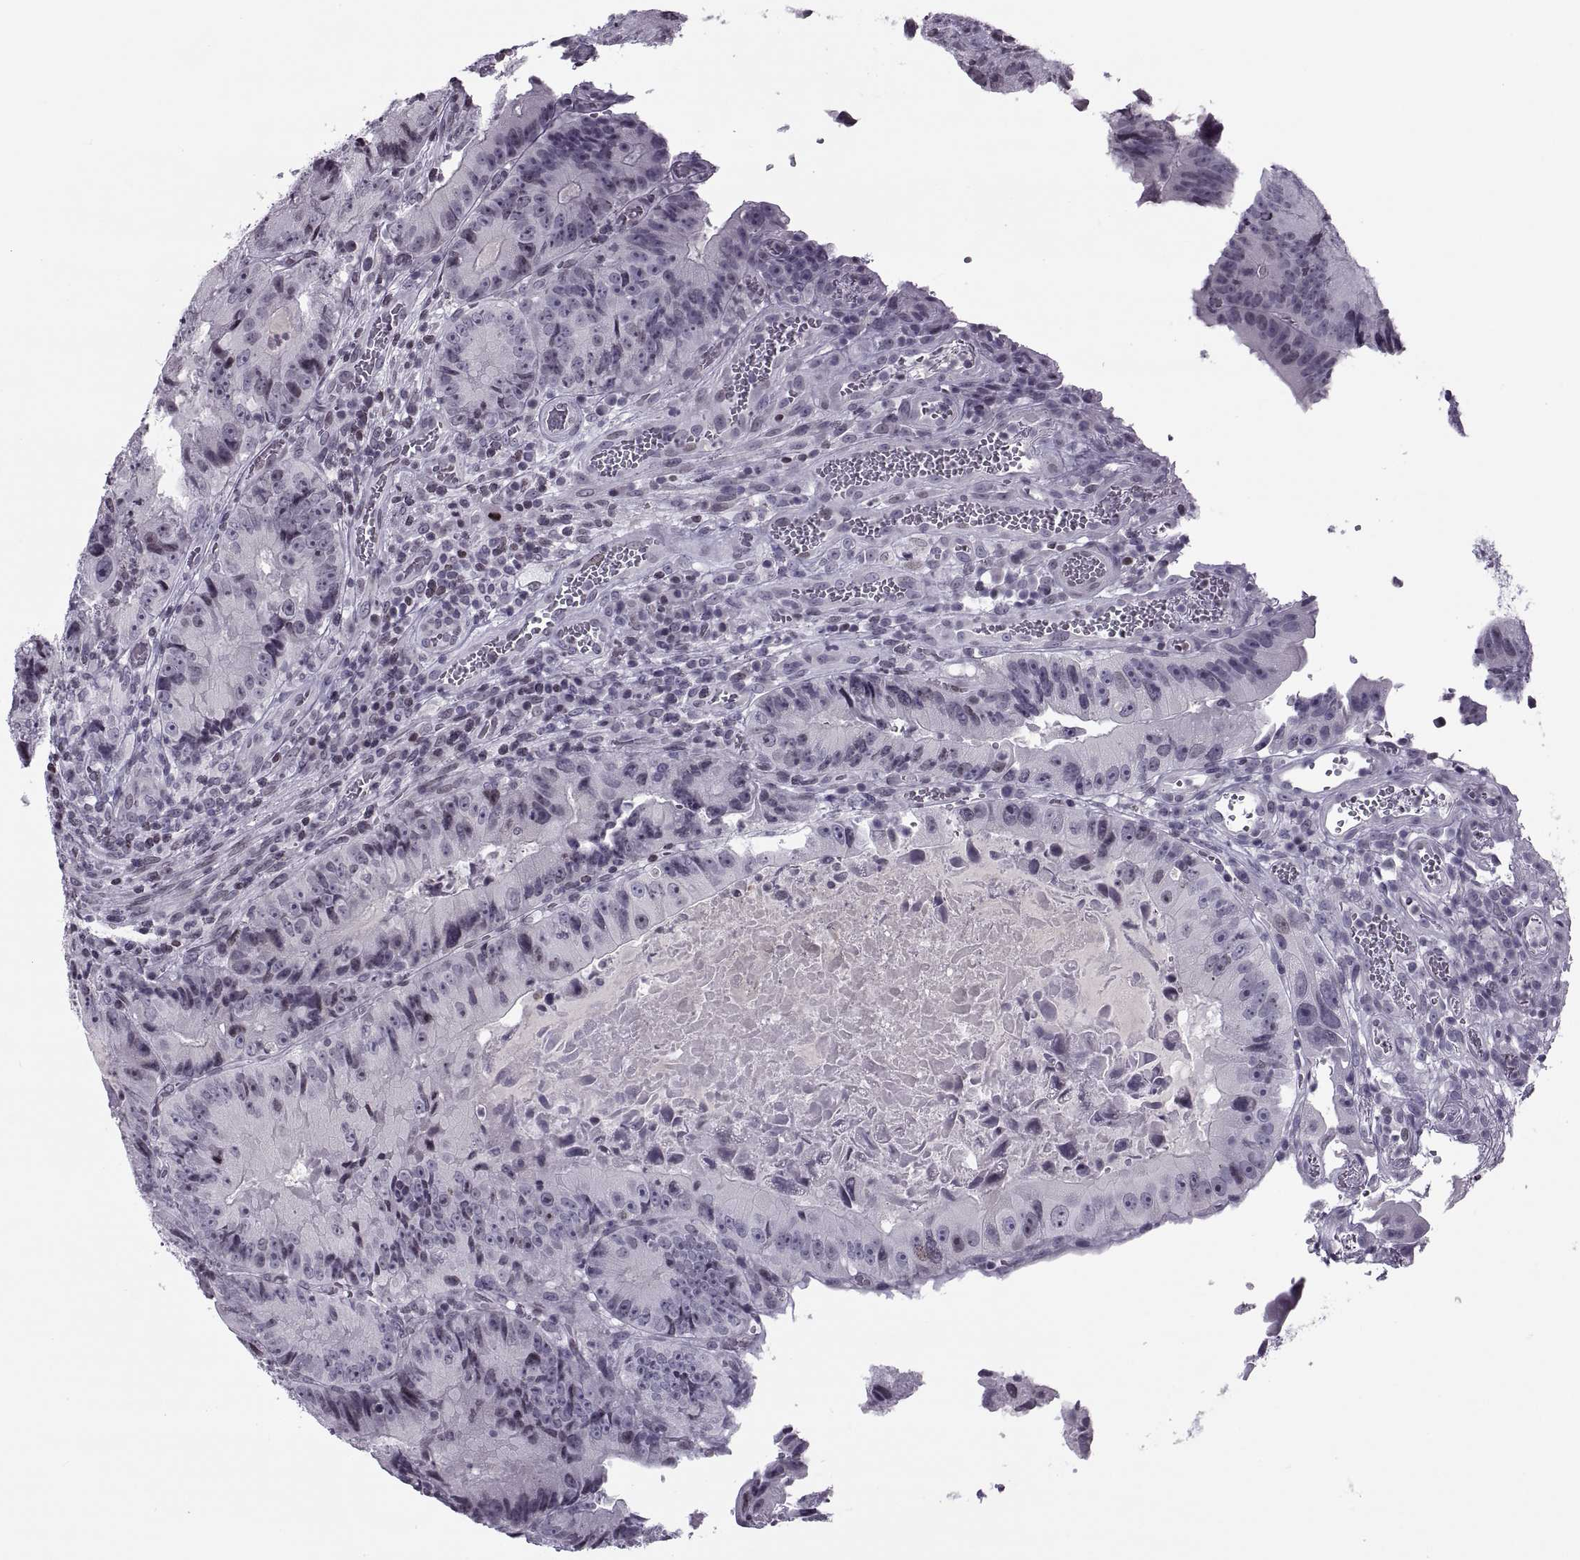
{"staining": {"intensity": "negative", "quantity": "none", "location": "none"}, "tissue": "colorectal cancer", "cell_type": "Tumor cells", "image_type": "cancer", "snomed": [{"axis": "morphology", "description": "Adenocarcinoma, NOS"}, {"axis": "topography", "description": "Colon"}], "caption": "Immunohistochemistry (IHC) micrograph of colorectal cancer stained for a protein (brown), which demonstrates no positivity in tumor cells.", "gene": "H1-8", "patient": {"sex": "female", "age": 86}}